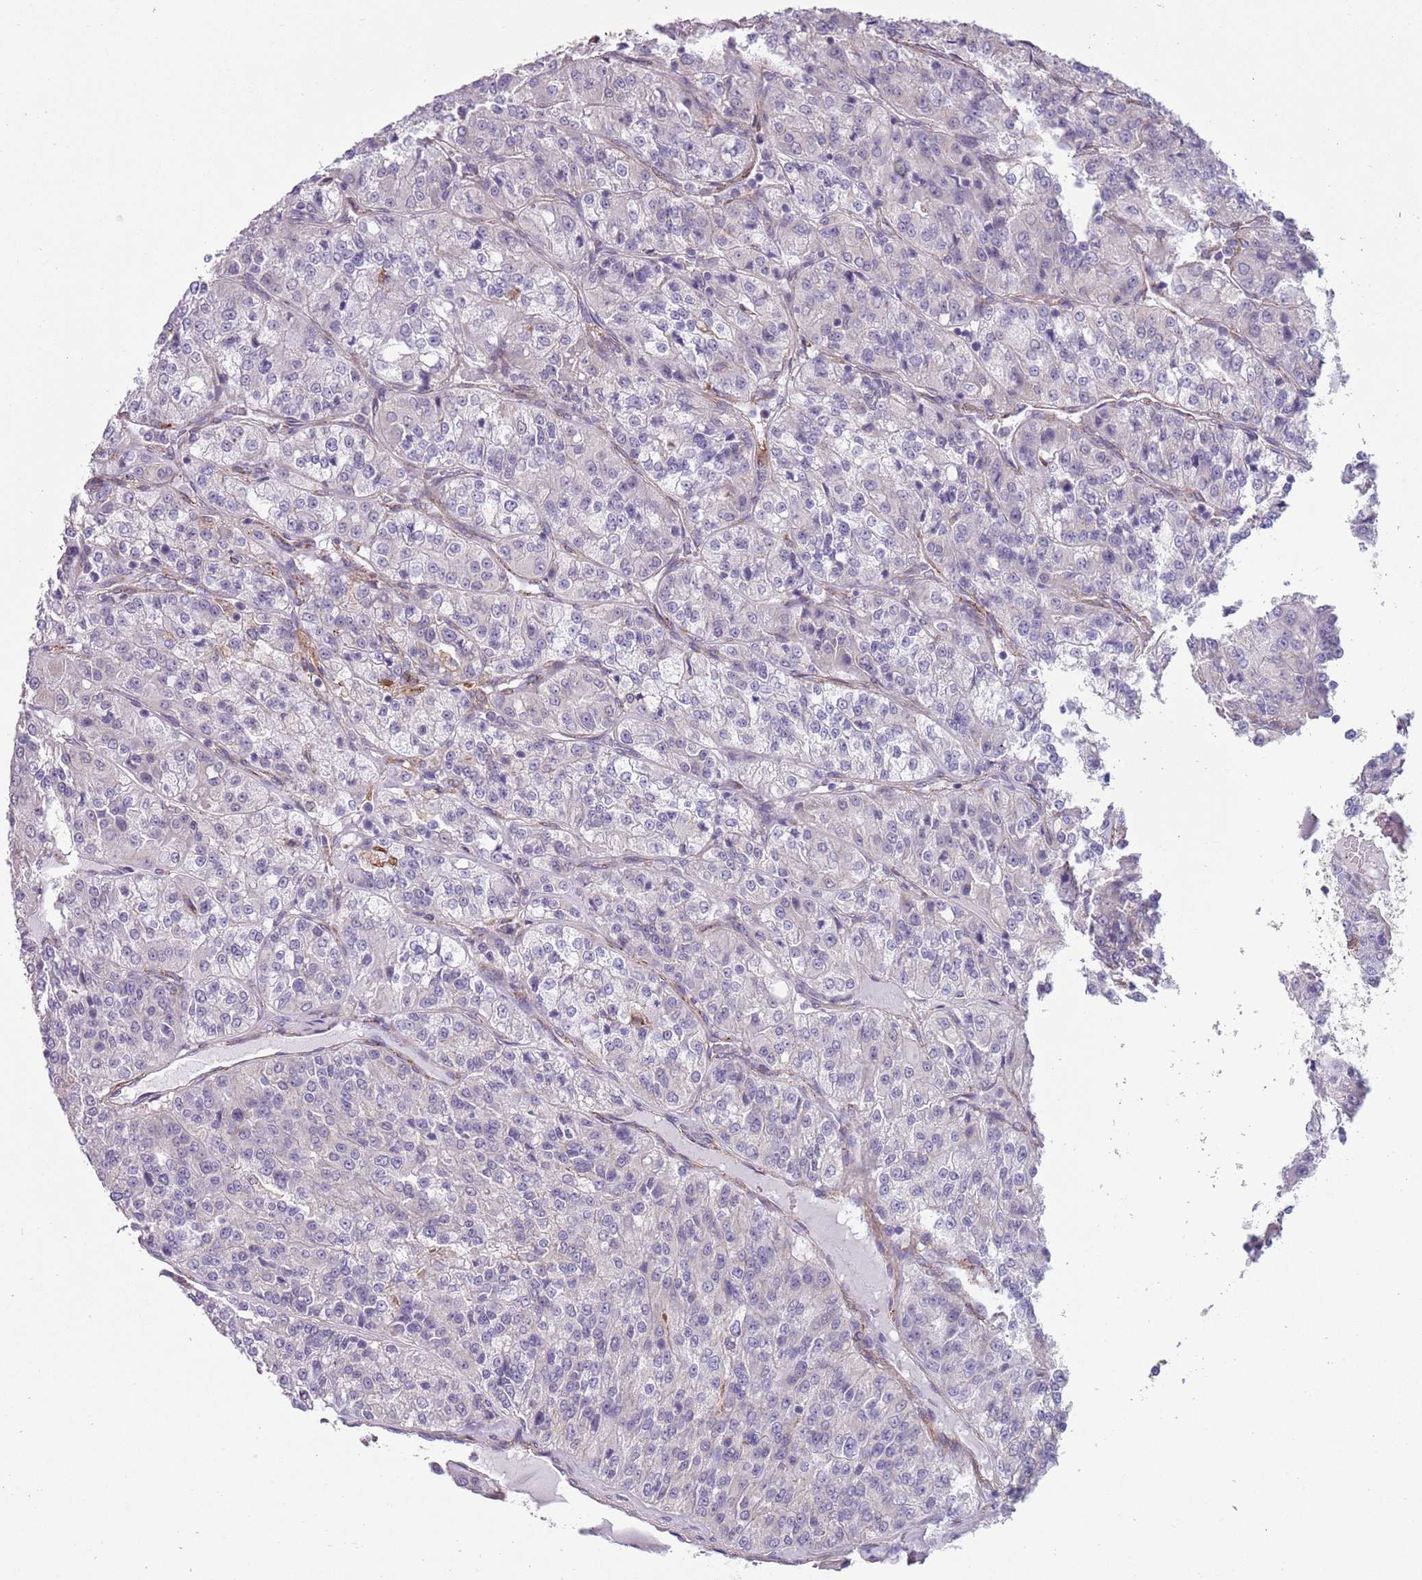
{"staining": {"intensity": "negative", "quantity": "none", "location": "none"}, "tissue": "renal cancer", "cell_type": "Tumor cells", "image_type": "cancer", "snomed": [{"axis": "morphology", "description": "Adenocarcinoma, NOS"}, {"axis": "topography", "description": "Kidney"}], "caption": "Immunohistochemistry of human renal cancer demonstrates no expression in tumor cells. (DAB immunohistochemistry with hematoxylin counter stain).", "gene": "CREBZF", "patient": {"sex": "female", "age": 63}}